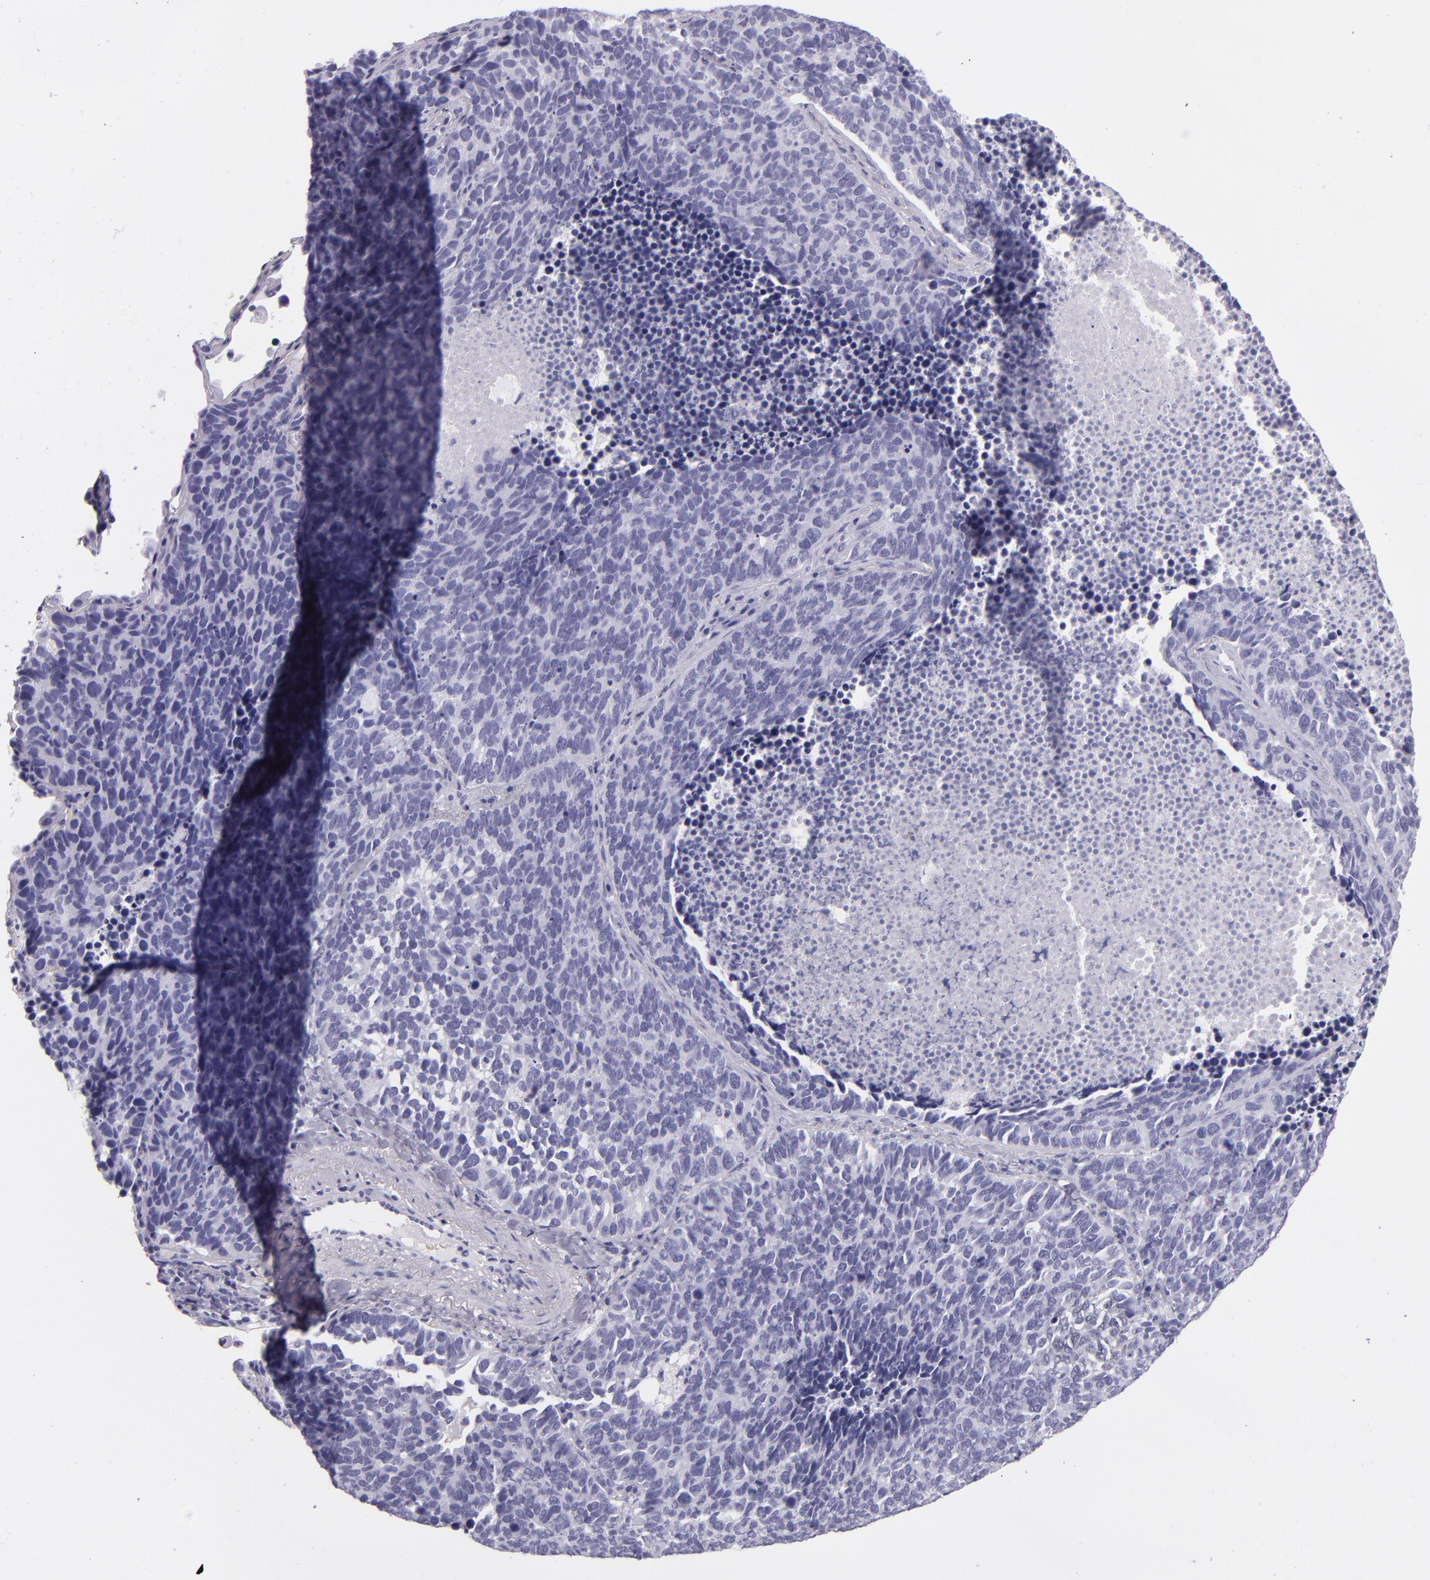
{"staining": {"intensity": "negative", "quantity": "none", "location": "none"}, "tissue": "lung cancer", "cell_type": "Tumor cells", "image_type": "cancer", "snomed": [{"axis": "morphology", "description": "Neoplasm, malignant, NOS"}, {"axis": "topography", "description": "Lung"}], "caption": "Immunohistochemistry (IHC) image of neoplastic tissue: lung cancer (malignant neoplasm) stained with DAB shows no significant protein positivity in tumor cells.", "gene": "CR2", "patient": {"sex": "female", "age": 75}}